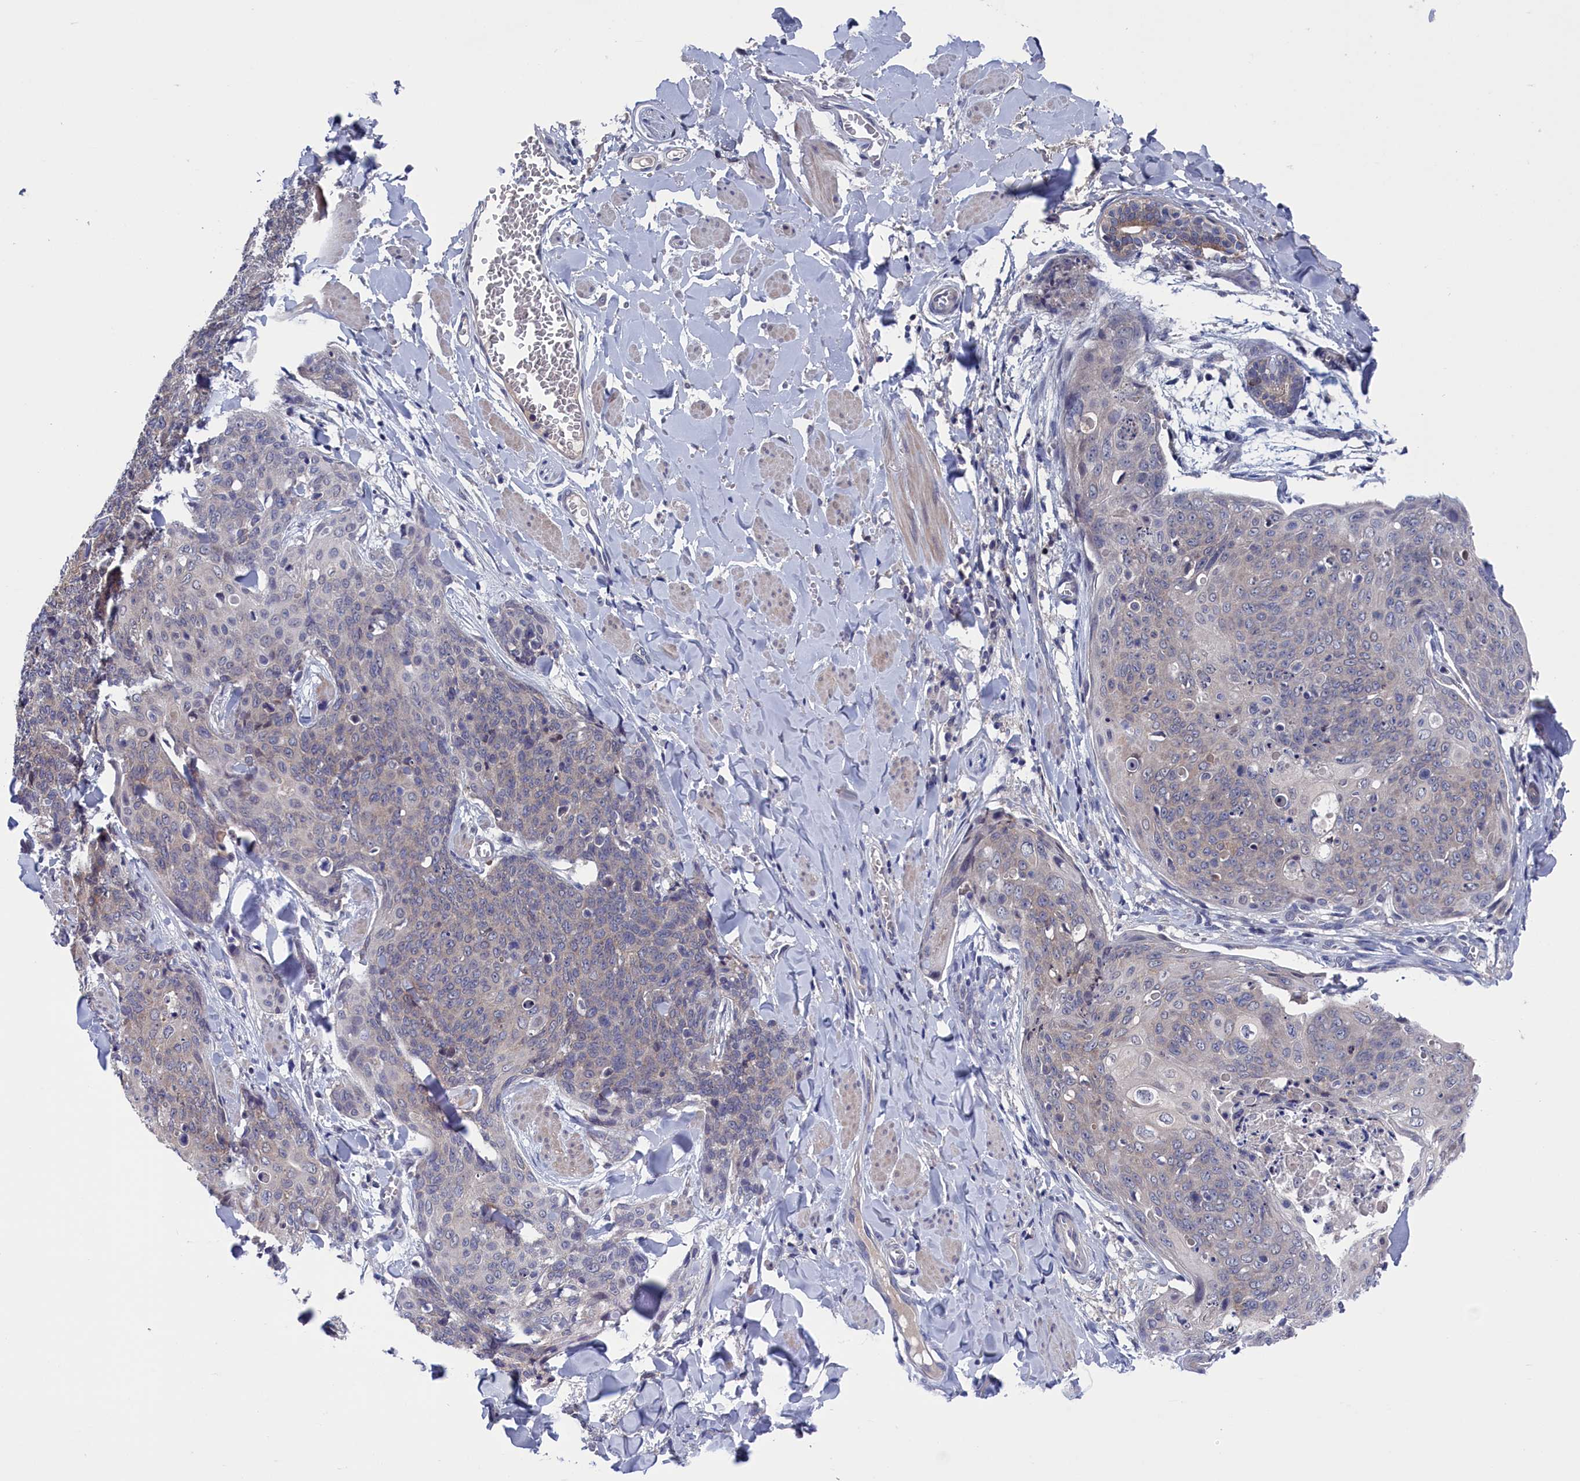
{"staining": {"intensity": "weak", "quantity": "<25%", "location": "cytoplasmic/membranous"}, "tissue": "skin cancer", "cell_type": "Tumor cells", "image_type": "cancer", "snomed": [{"axis": "morphology", "description": "Squamous cell carcinoma, NOS"}, {"axis": "topography", "description": "Skin"}, {"axis": "topography", "description": "Vulva"}], "caption": "IHC of skin cancer (squamous cell carcinoma) demonstrates no positivity in tumor cells. (Stains: DAB immunohistochemistry with hematoxylin counter stain, Microscopy: brightfield microscopy at high magnification).", "gene": "SPATA13", "patient": {"sex": "female", "age": 85}}